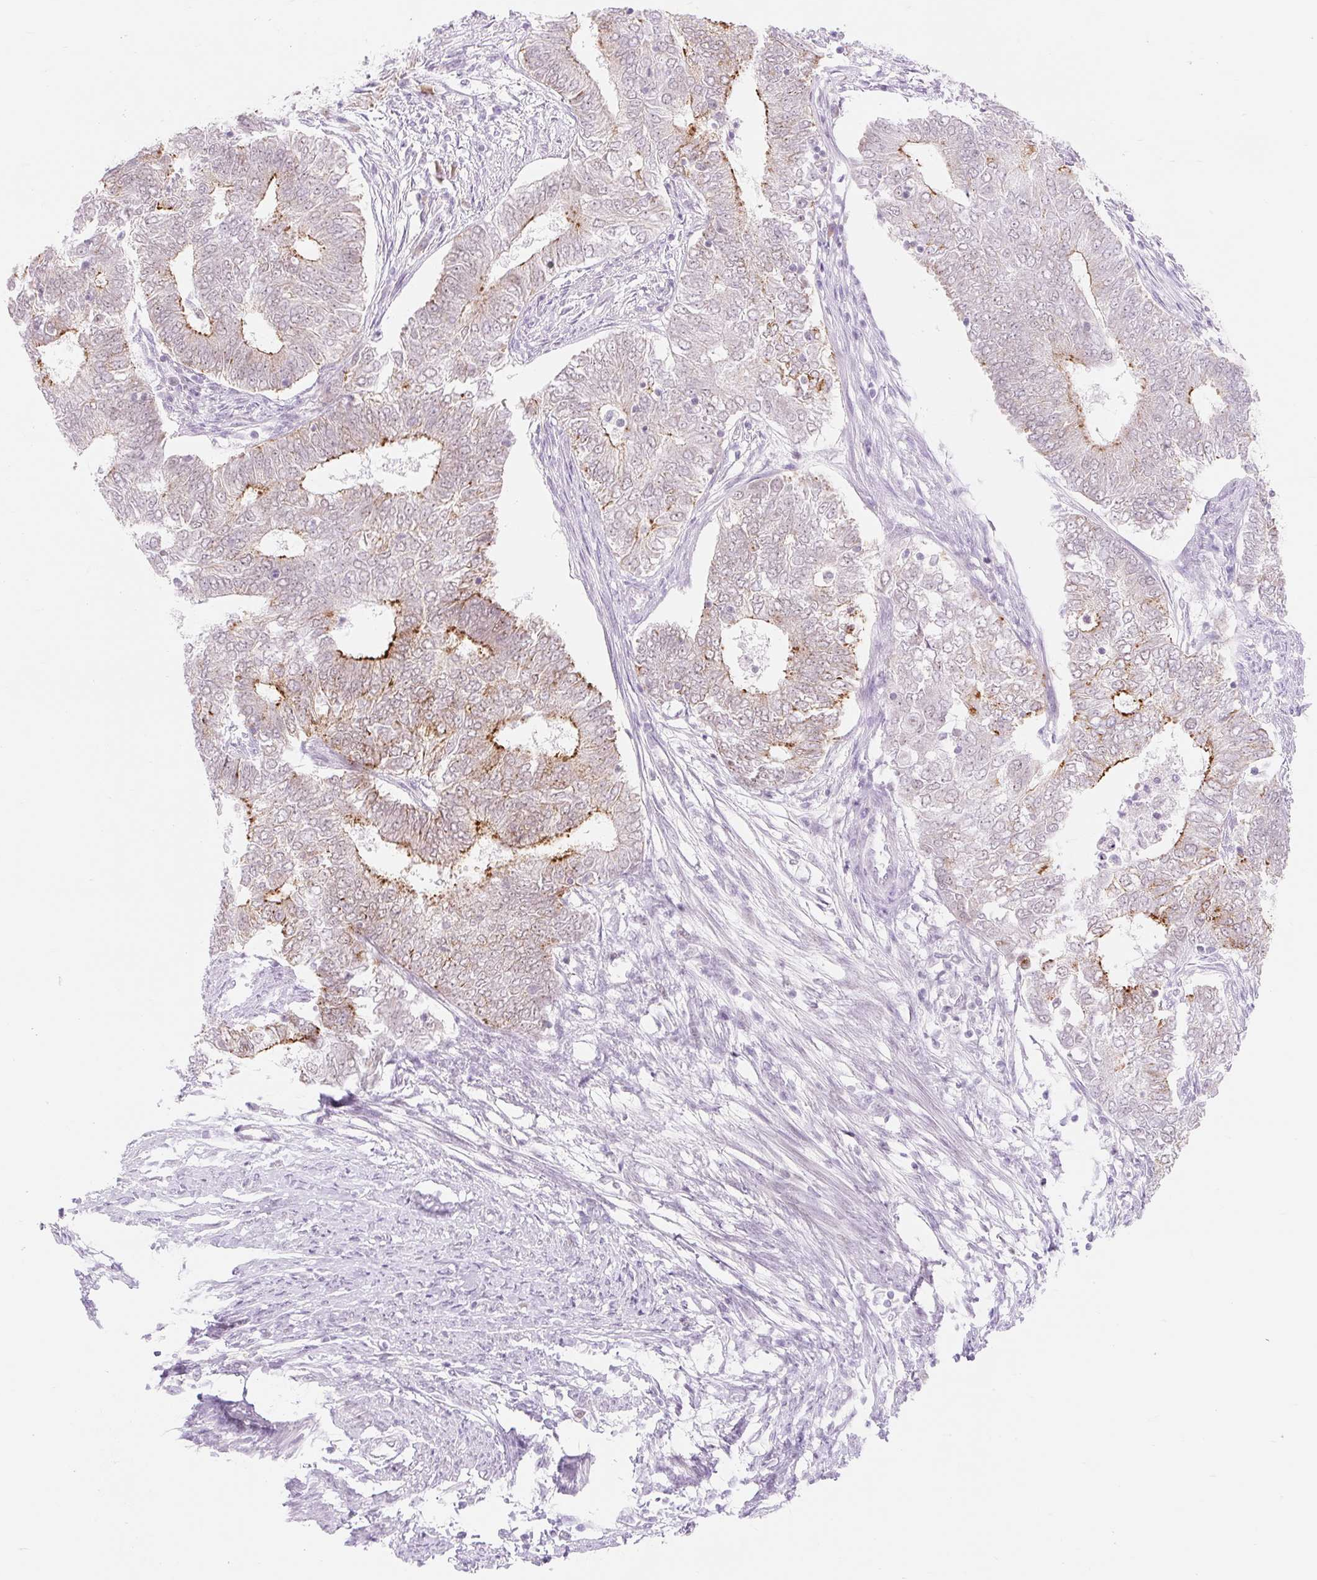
{"staining": {"intensity": "moderate", "quantity": "25%-75%", "location": "cytoplasmic/membranous"}, "tissue": "endometrial cancer", "cell_type": "Tumor cells", "image_type": "cancer", "snomed": [{"axis": "morphology", "description": "Adenocarcinoma, NOS"}, {"axis": "topography", "description": "Endometrium"}], "caption": "Protein expression analysis of human adenocarcinoma (endometrial) reveals moderate cytoplasmic/membranous staining in about 25%-75% of tumor cells.", "gene": "H2BW1", "patient": {"sex": "female", "age": 62}}